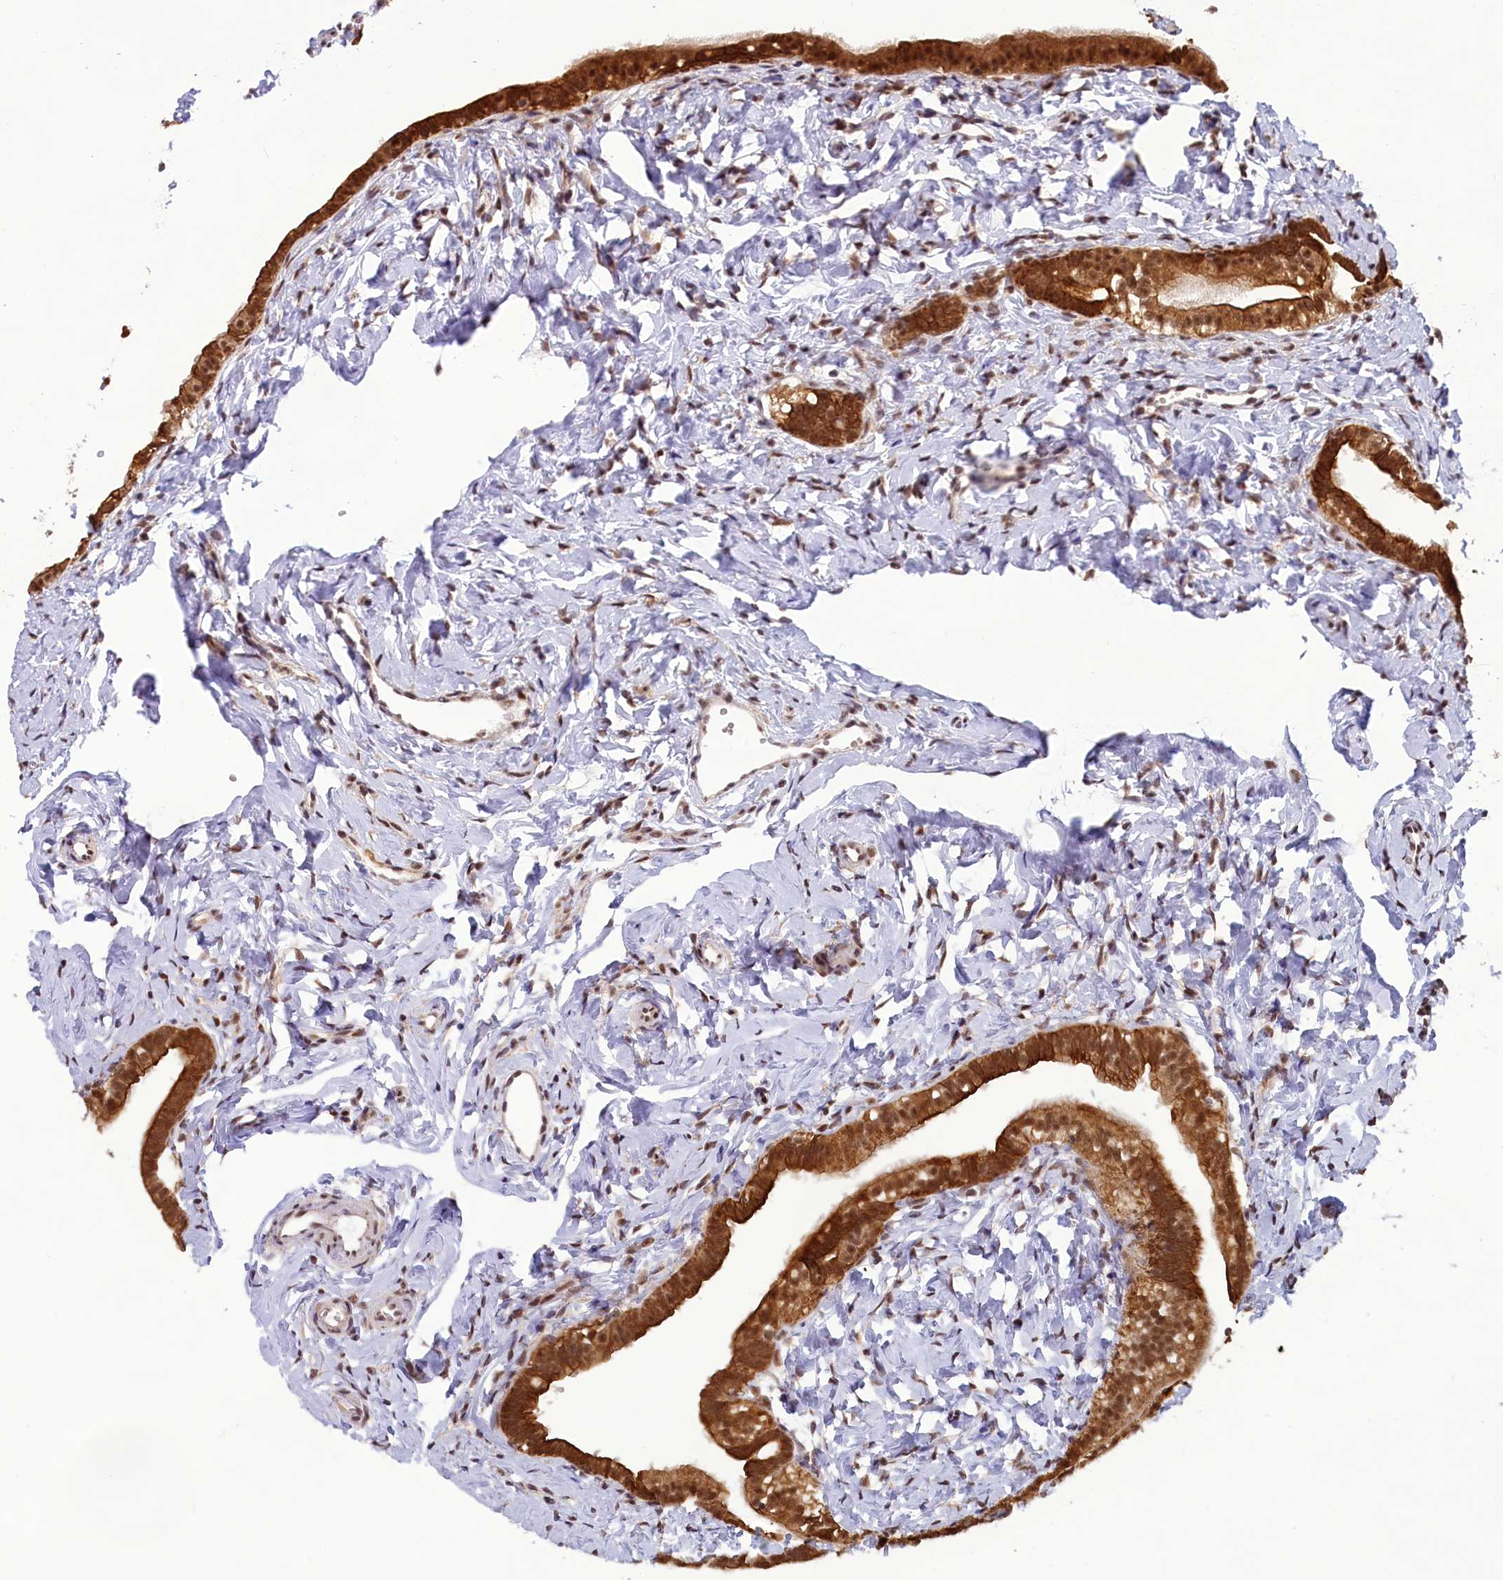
{"staining": {"intensity": "strong", "quantity": ">75%", "location": "cytoplasmic/membranous,nuclear"}, "tissue": "fallopian tube", "cell_type": "Glandular cells", "image_type": "normal", "snomed": [{"axis": "morphology", "description": "Normal tissue, NOS"}, {"axis": "topography", "description": "Fallopian tube"}], "caption": "Fallopian tube was stained to show a protein in brown. There is high levels of strong cytoplasmic/membranous,nuclear positivity in approximately >75% of glandular cells. (IHC, brightfield microscopy, high magnification).", "gene": "CARD8", "patient": {"sex": "female", "age": 66}}